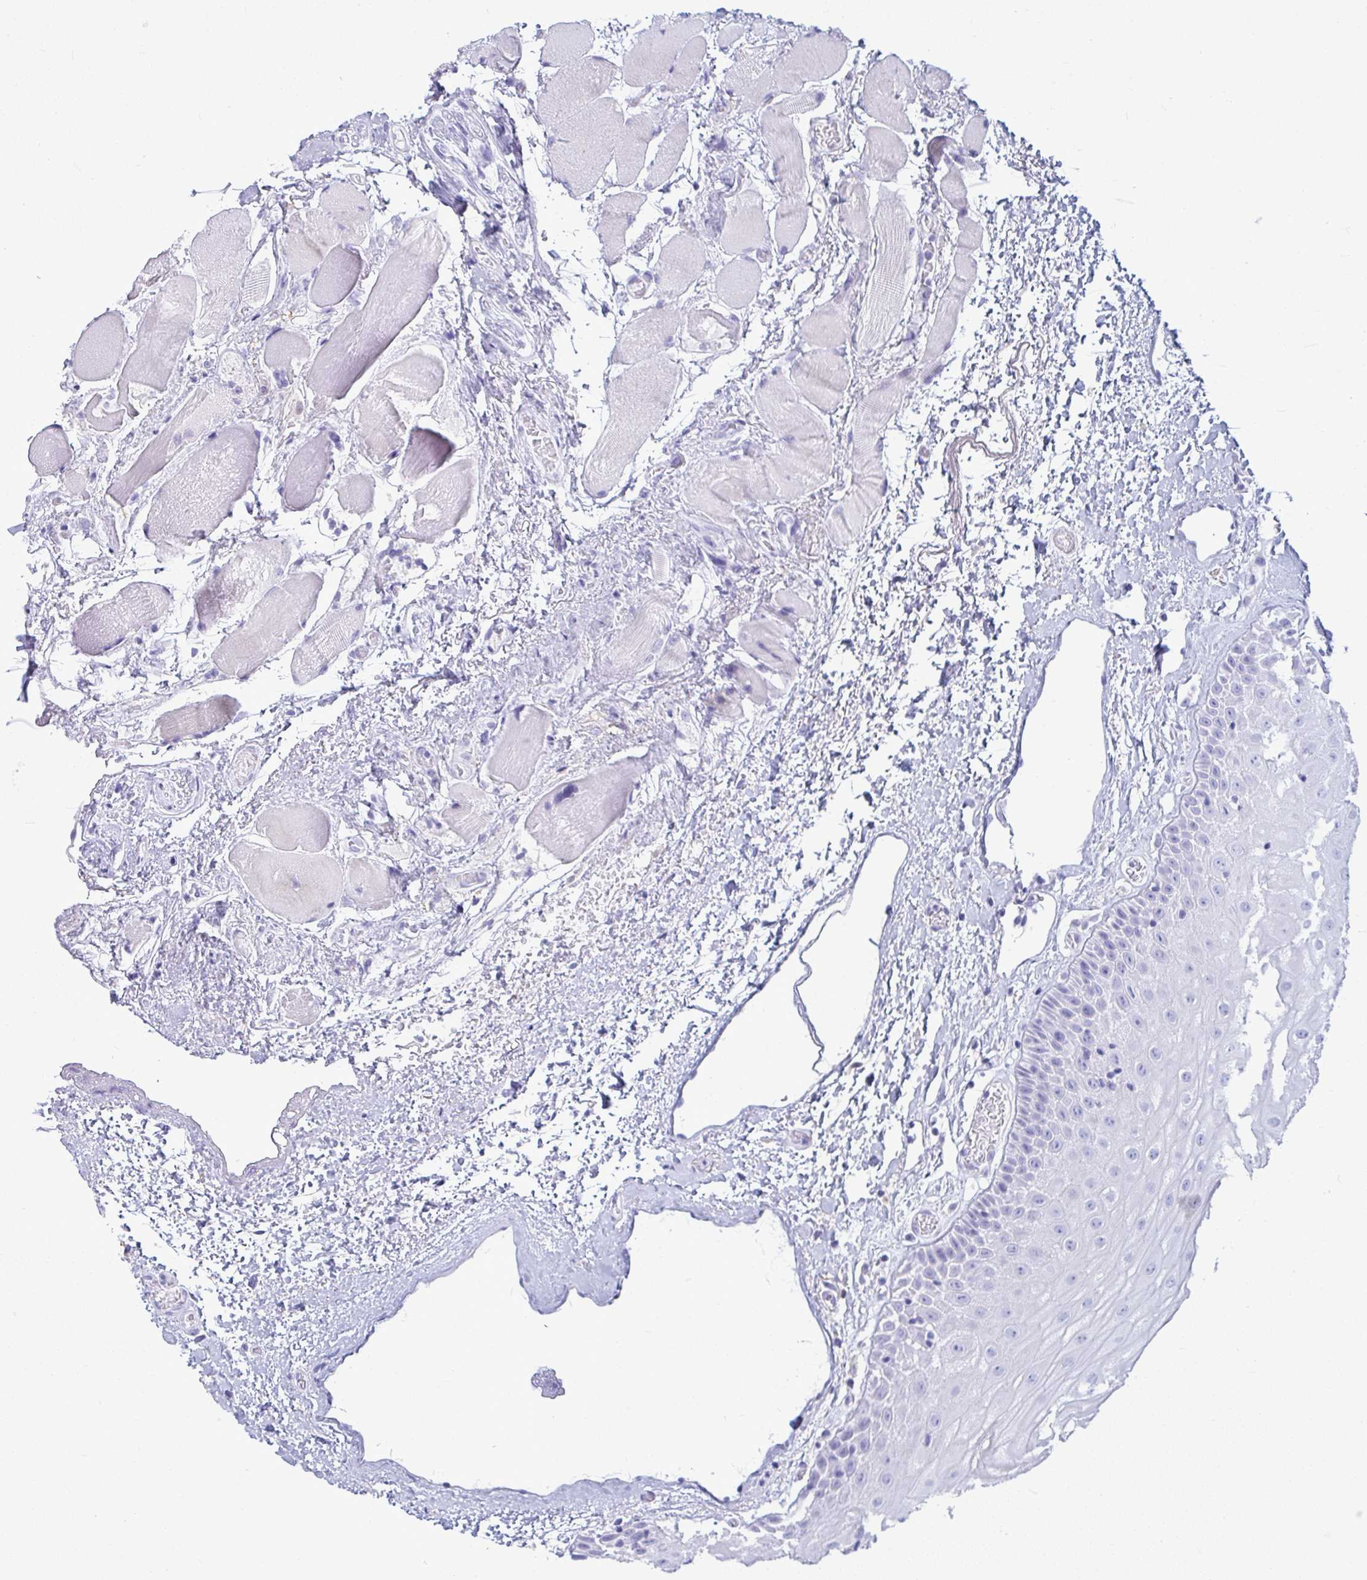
{"staining": {"intensity": "negative", "quantity": "none", "location": "none"}, "tissue": "oral mucosa", "cell_type": "Squamous epithelial cells", "image_type": "normal", "snomed": [{"axis": "morphology", "description": "Normal tissue, NOS"}, {"axis": "topography", "description": "Oral tissue"}], "caption": "Human oral mucosa stained for a protein using IHC reveals no positivity in squamous epithelial cells.", "gene": "ANKRD60", "patient": {"sex": "female", "age": 82}}